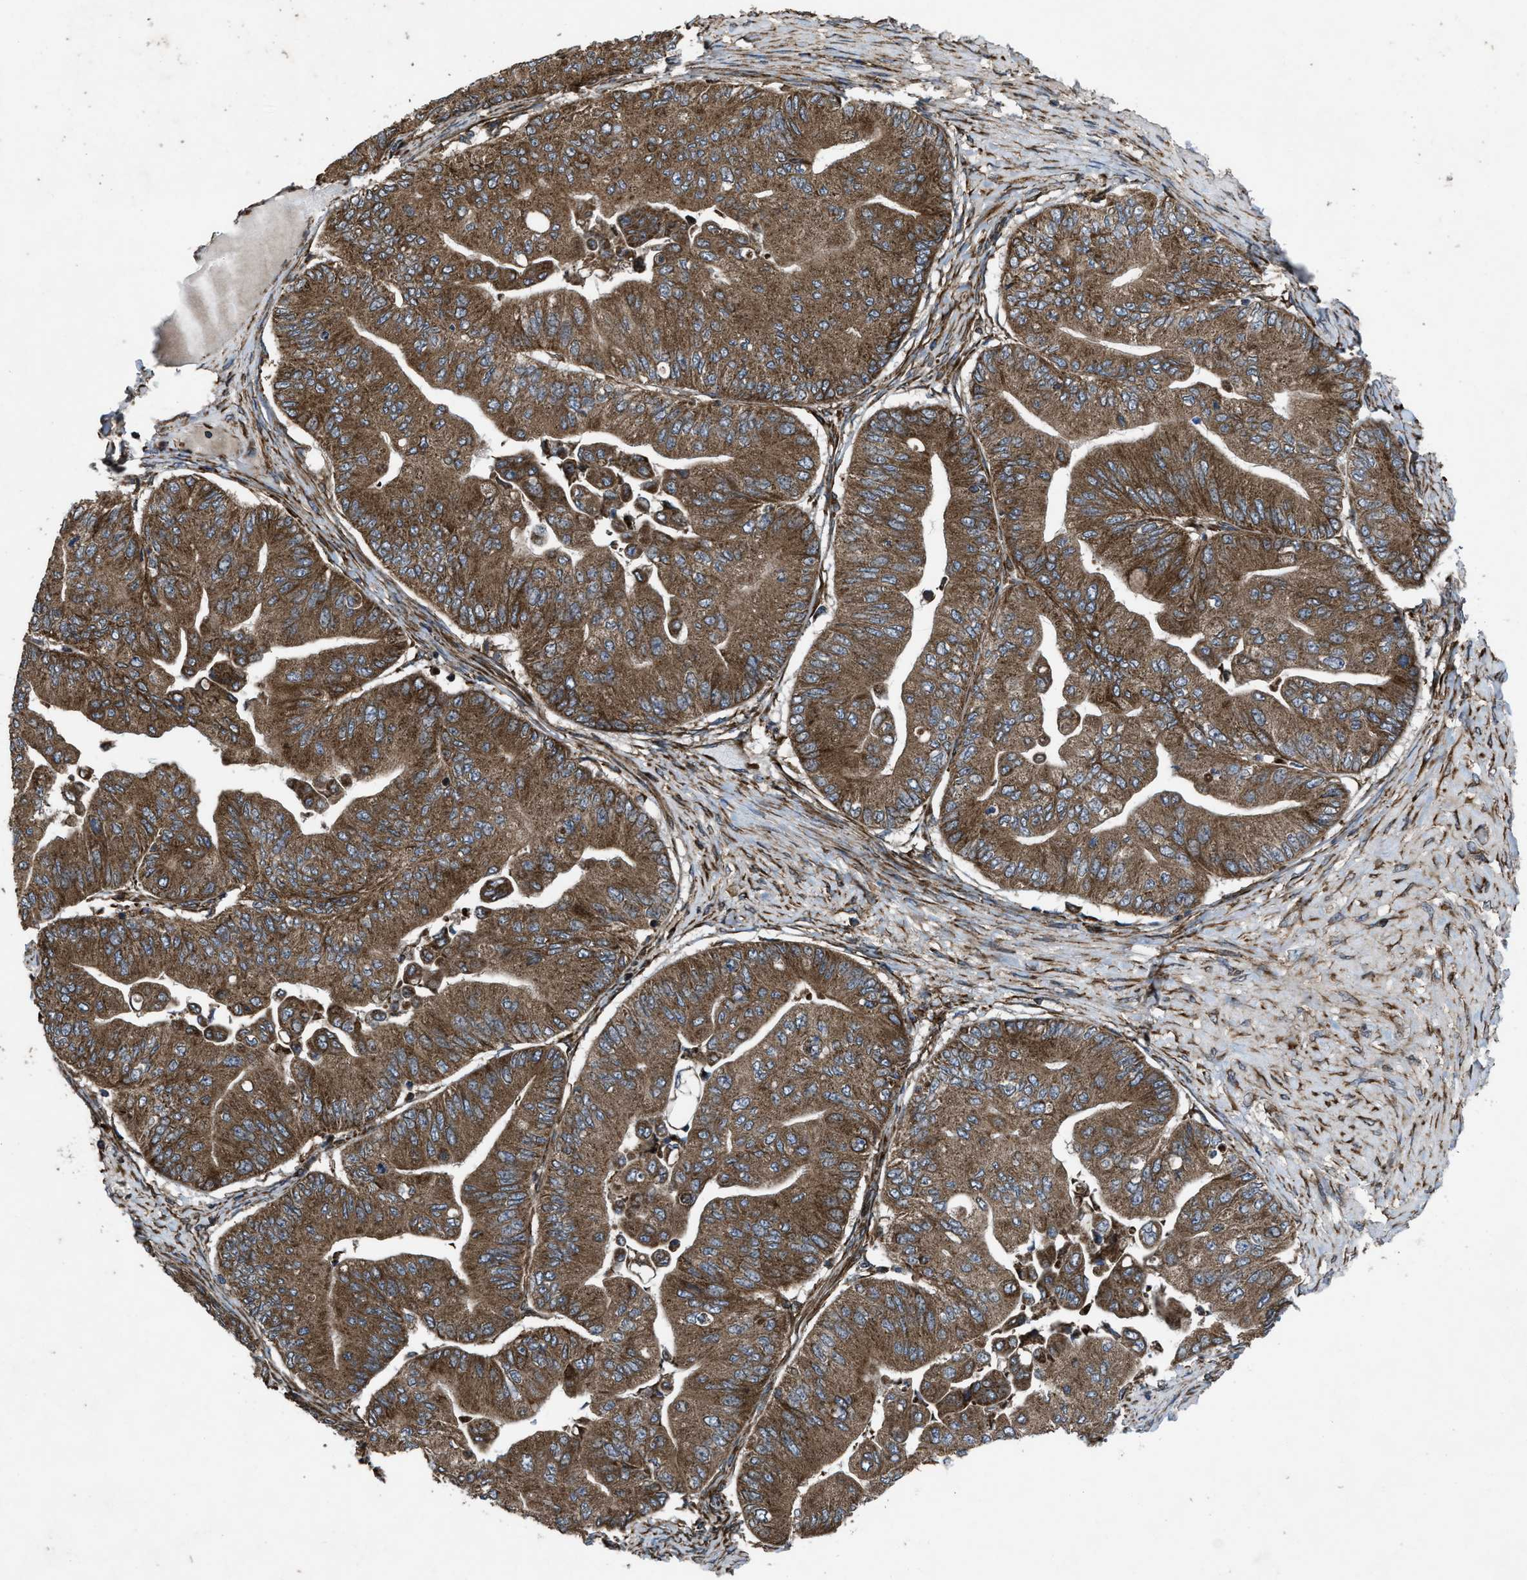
{"staining": {"intensity": "strong", "quantity": ">75%", "location": "cytoplasmic/membranous"}, "tissue": "ovarian cancer", "cell_type": "Tumor cells", "image_type": "cancer", "snomed": [{"axis": "morphology", "description": "Cystadenocarcinoma, mucinous, NOS"}, {"axis": "topography", "description": "Ovary"}], "caption": "Protein expression analysis of human ovarian cancer reveals strong cytoplasmic/membranous expression in approximately >75% of tumor cells.", "gene": "PER3", "patient": {"sex": "female", "age": 61}}